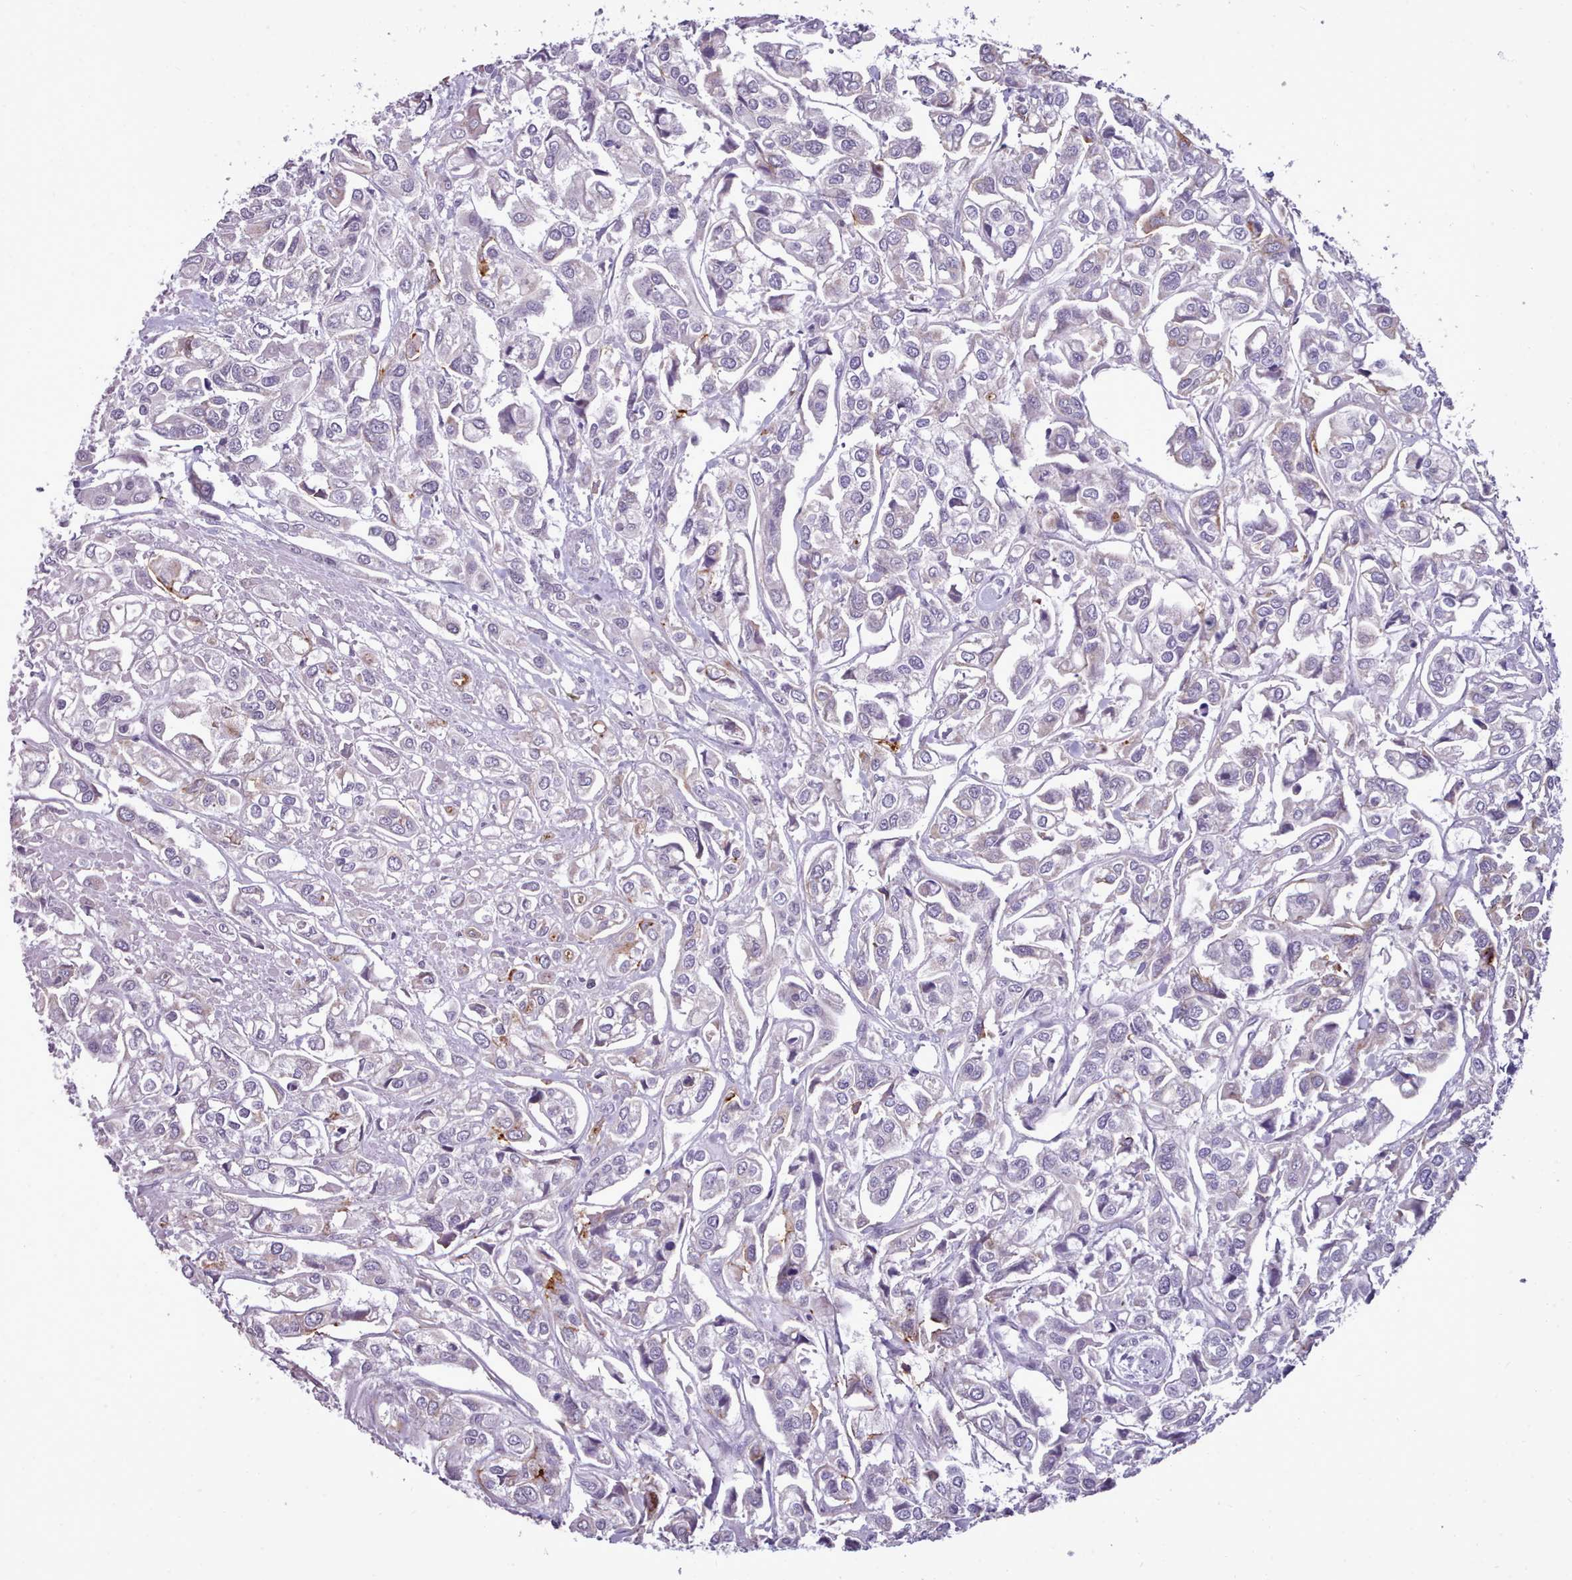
{"staining": {"intensity": "negative", "quantity": "none", "location": "none"}, "tissue": "urothelial cancer", "cell_type": "Tumor cells", "image_type": "cancer", "snomed": [{"axis": "morphology", "description": "Urothelial carcinoma, High grade"}, {"axis": "topography", "description": "Urinary bladder"}], "caption": "This is an immunohistochemistry (IHC) micrograph of human urothelial cancer. There is no staining in tumor cells.", "gene": "KCTD16", "patient": {"sex": "male", "age": 67}}